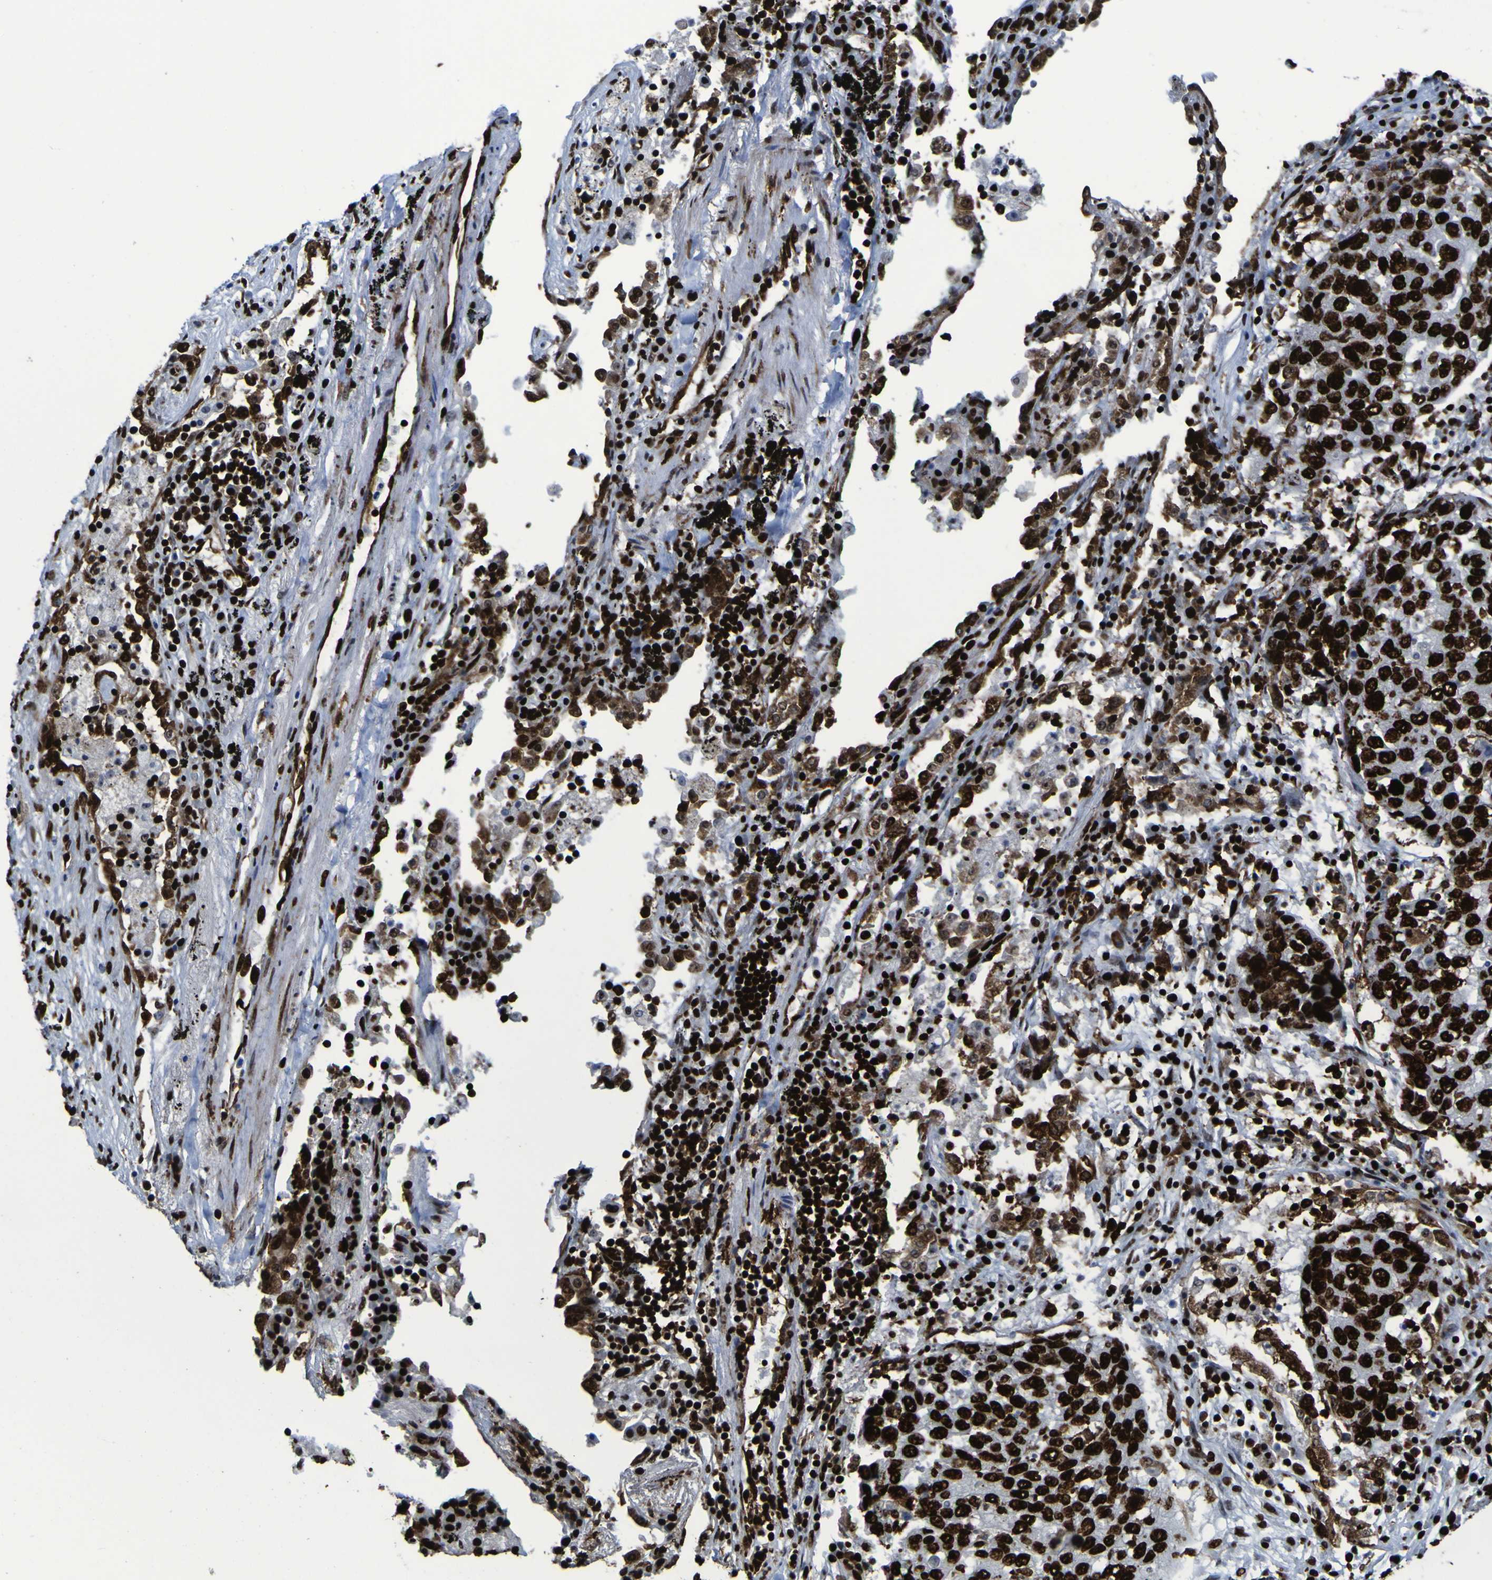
{"staining": {"intensity": "strong", "quantity": ">75%", "location": "cytoplasmic/membranous,nuclear"}, "tissue": "lung cancer", "cell_type": "Tumor cells", "image_type": "cancer", "snomed": [{"axis": "morphology", "description": "Squamous cell carcinoma, NOS"}, {"axis": "topography", "description": "Lung"}], "caption": "Immunohistochemistry histopathology image of neoplastic tissue: lung squamous cell carcinoma stained using immunohistochemistry (IHC) reveals high levels of strong protein expression localized specifically in the cytoplasmic/membranous and nuclear of tumor cells, appearing as a cytoplasmic/membranous and nuclear brown color.", "gene": "NPM1", "patient": {"sex": "female", "age": 63}}